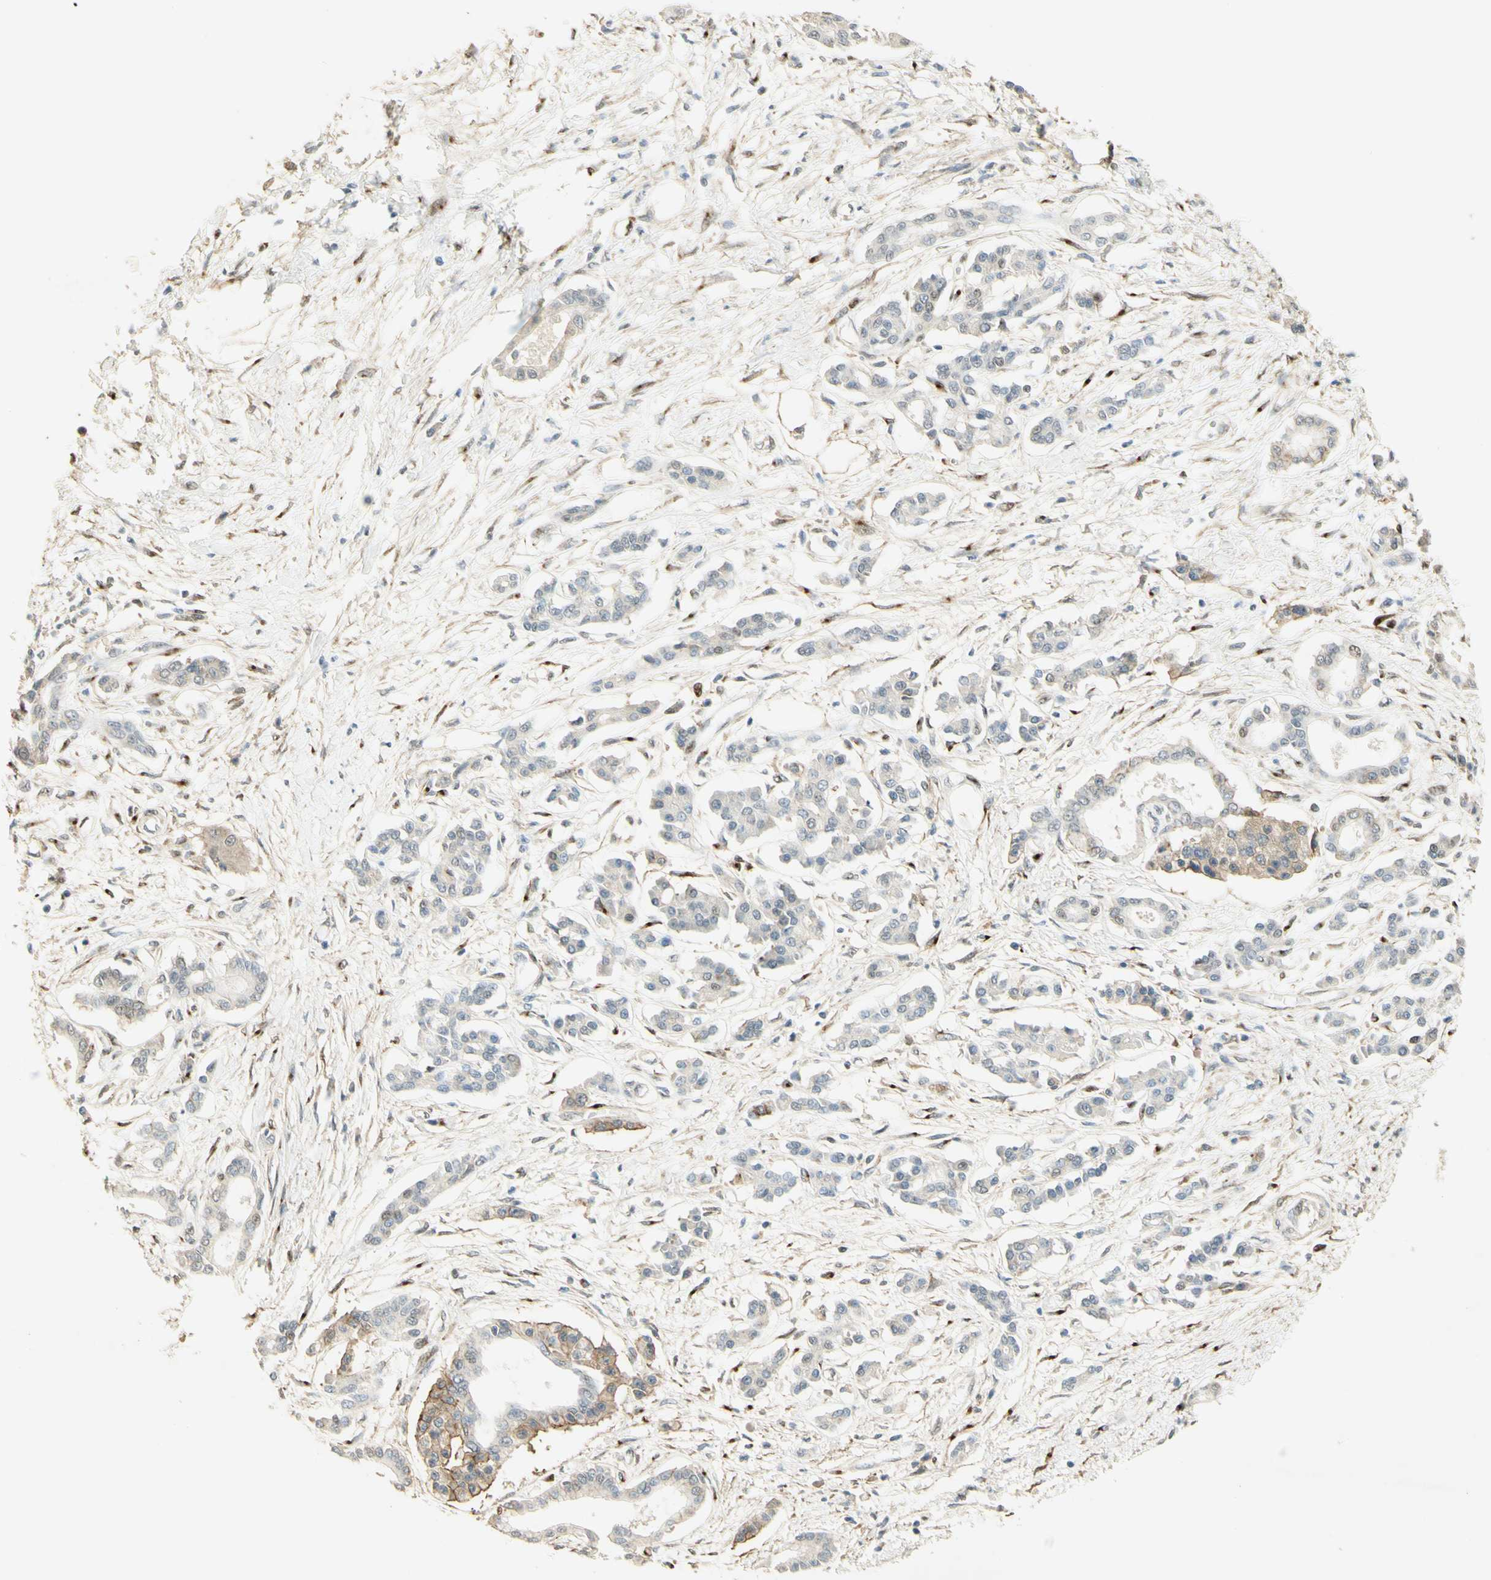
{"staining": {"intensity": "moderate", "quantity": "<25%", "location": "cytoplasmic/membranous"}, "tissue": "pancreatic cancer", "cell_type": "Tumor cells", "image_type": "cancer", "snomed": [{"axis": "morphology", "description": "Adenocarcinoma, NOS"}, {"axis": "topography", "description": "Pancreas"}], "caption": "Pancreatic cancer (adenocarcinoma) stained with a protein marker displays moderate staining in tumor cells.", "gene": "FOXP1", "patient": {"sex": "male", "age": 56}}